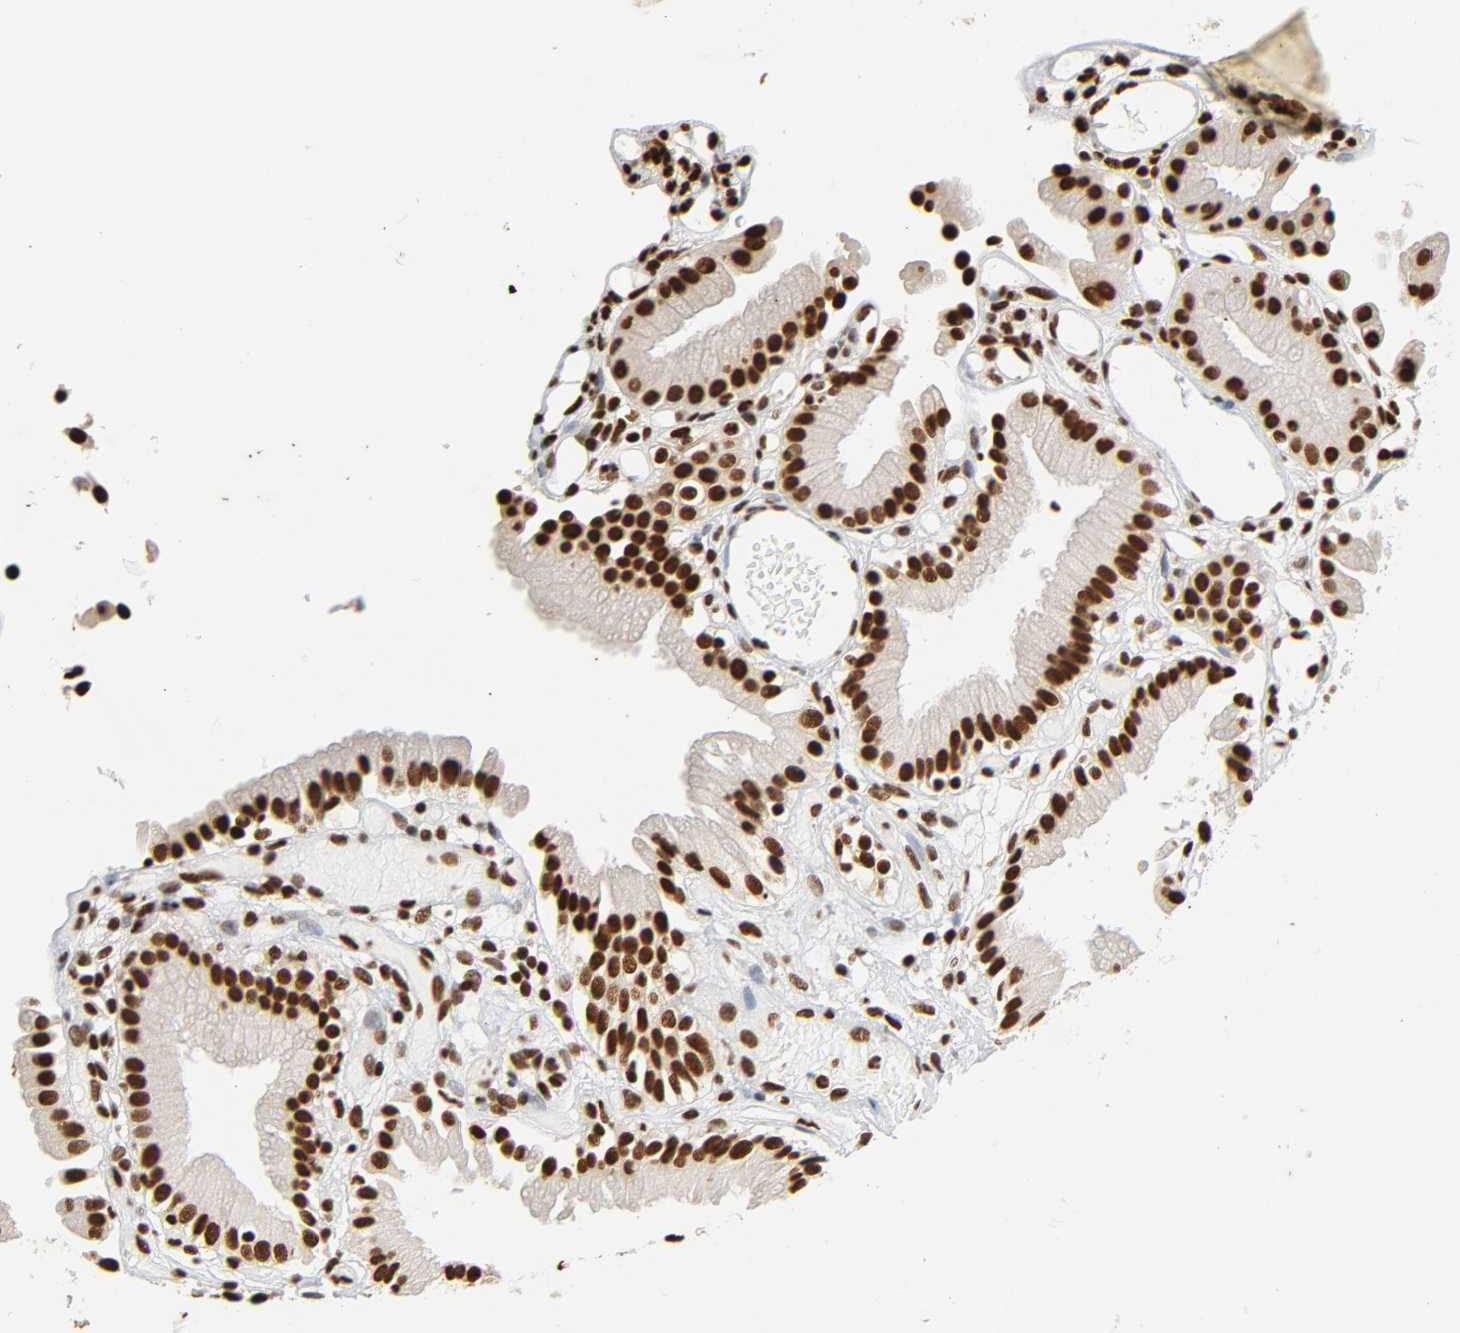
{"staining": {"intensity": "strong", "quantity": ">75%", "location": "nuclear"}, "tissue": "gallbladder", "cell_type": "Glandular cells", "image_type": "normal", "snomed": [{"axis": "morphology", "description": "Normal tissue, NOS"}, {"axis": "topography", "description": "Gallbladder"}], "caption": "An immunohistochemistry image of benign tissue is shown. Protein staining in brown labels strong nuclear positivity in gallbladder within glandular cells.", "gene": "HNRNPC", "patient": {"sex": "male", "age": 65}}